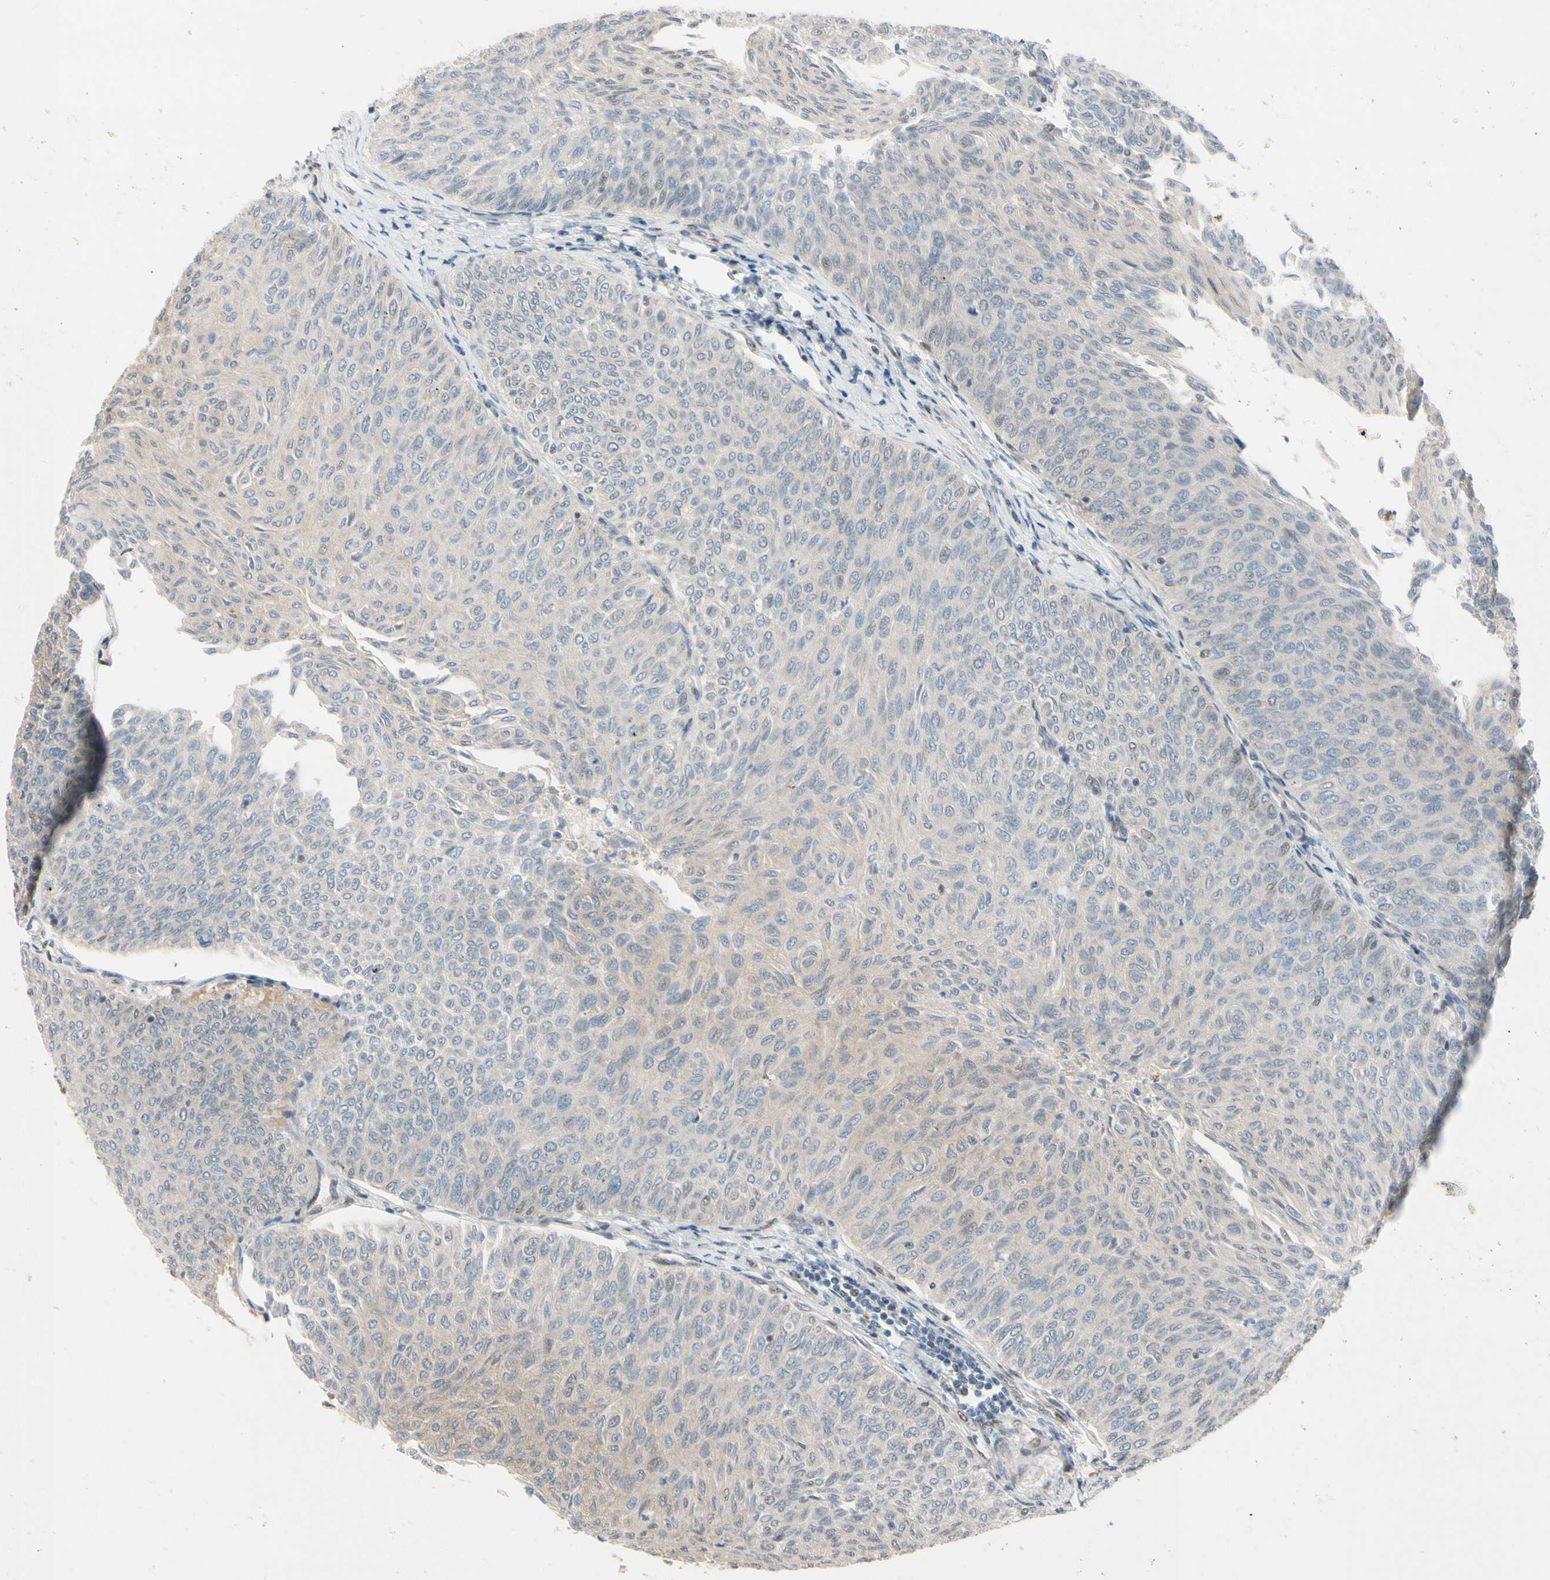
{"staining": {"intensity": "weak", "quantity": "<25%", "location": "nuclear"}, "tissue": "urothelial cancer", "cell_type": "Tumor cells", "image_type": "cancer", "snomed": [{"axis": "morphology", "description": "Urothelial carcinoma, Low grade"}, {"axis": "topography", "description": "Urinary bladder"}], "caption": "Urothelial cancer stained for a protein using IHC displays no staining tumor cells.", "gene": "TAF4", "patient": {"sex": "male", "age": 78}}